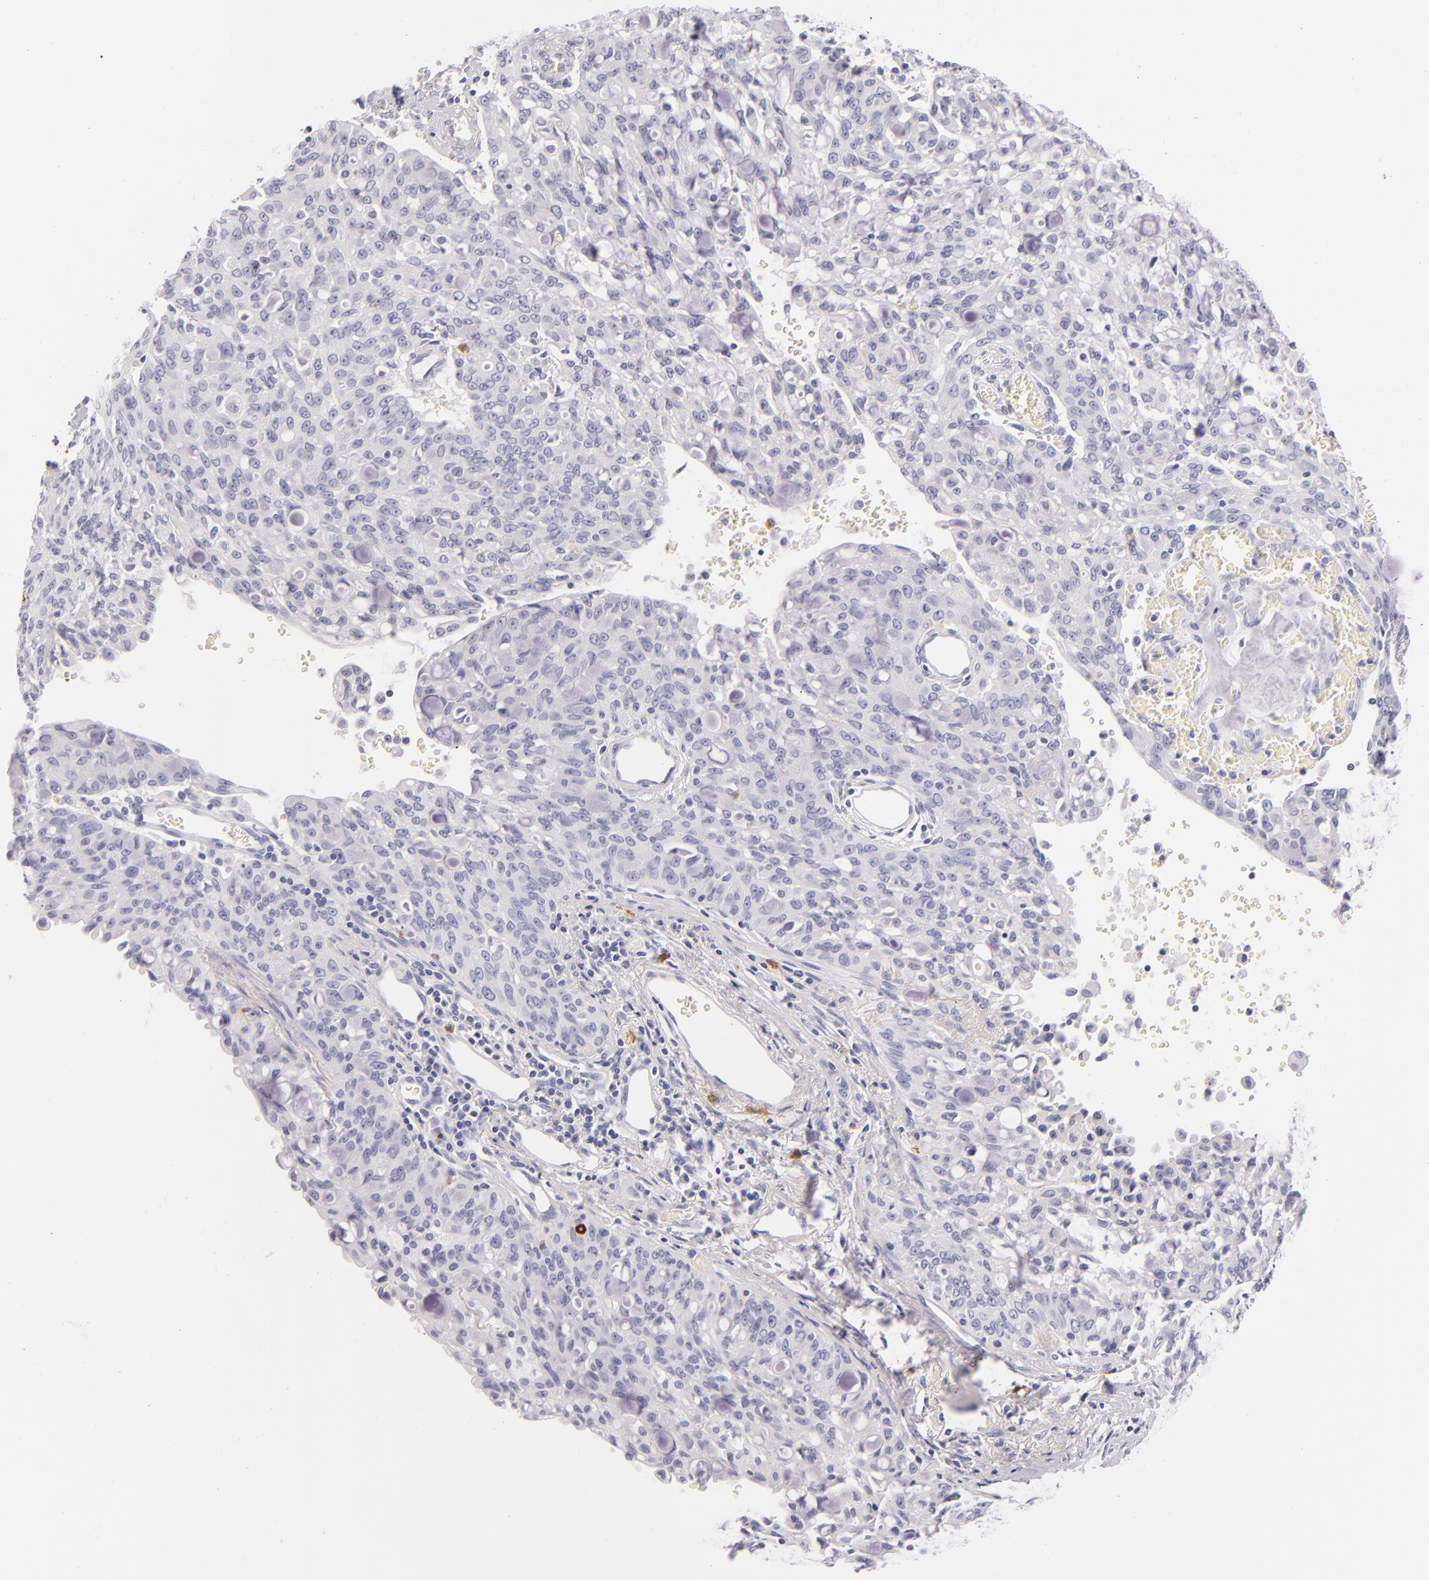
{"staining": {"intensity": "negative", "quantity": "none", "location": "none"}, "tissue": "lung cancer", "cell_type": "Tumor cells", "image_type": "cancer", "snomed": [{"axis": "morphology", "description": "Adenocarcinoma, NOS"}, {"axis": "topography", "description": "Lung"}], "caption": "Human adenocarcinoma (lung) stained for a protein using immunohistochemistry displays no expression in tumor cells.", "gene": "TPSD1", "patient": {"sex": "female", "age": 44}}